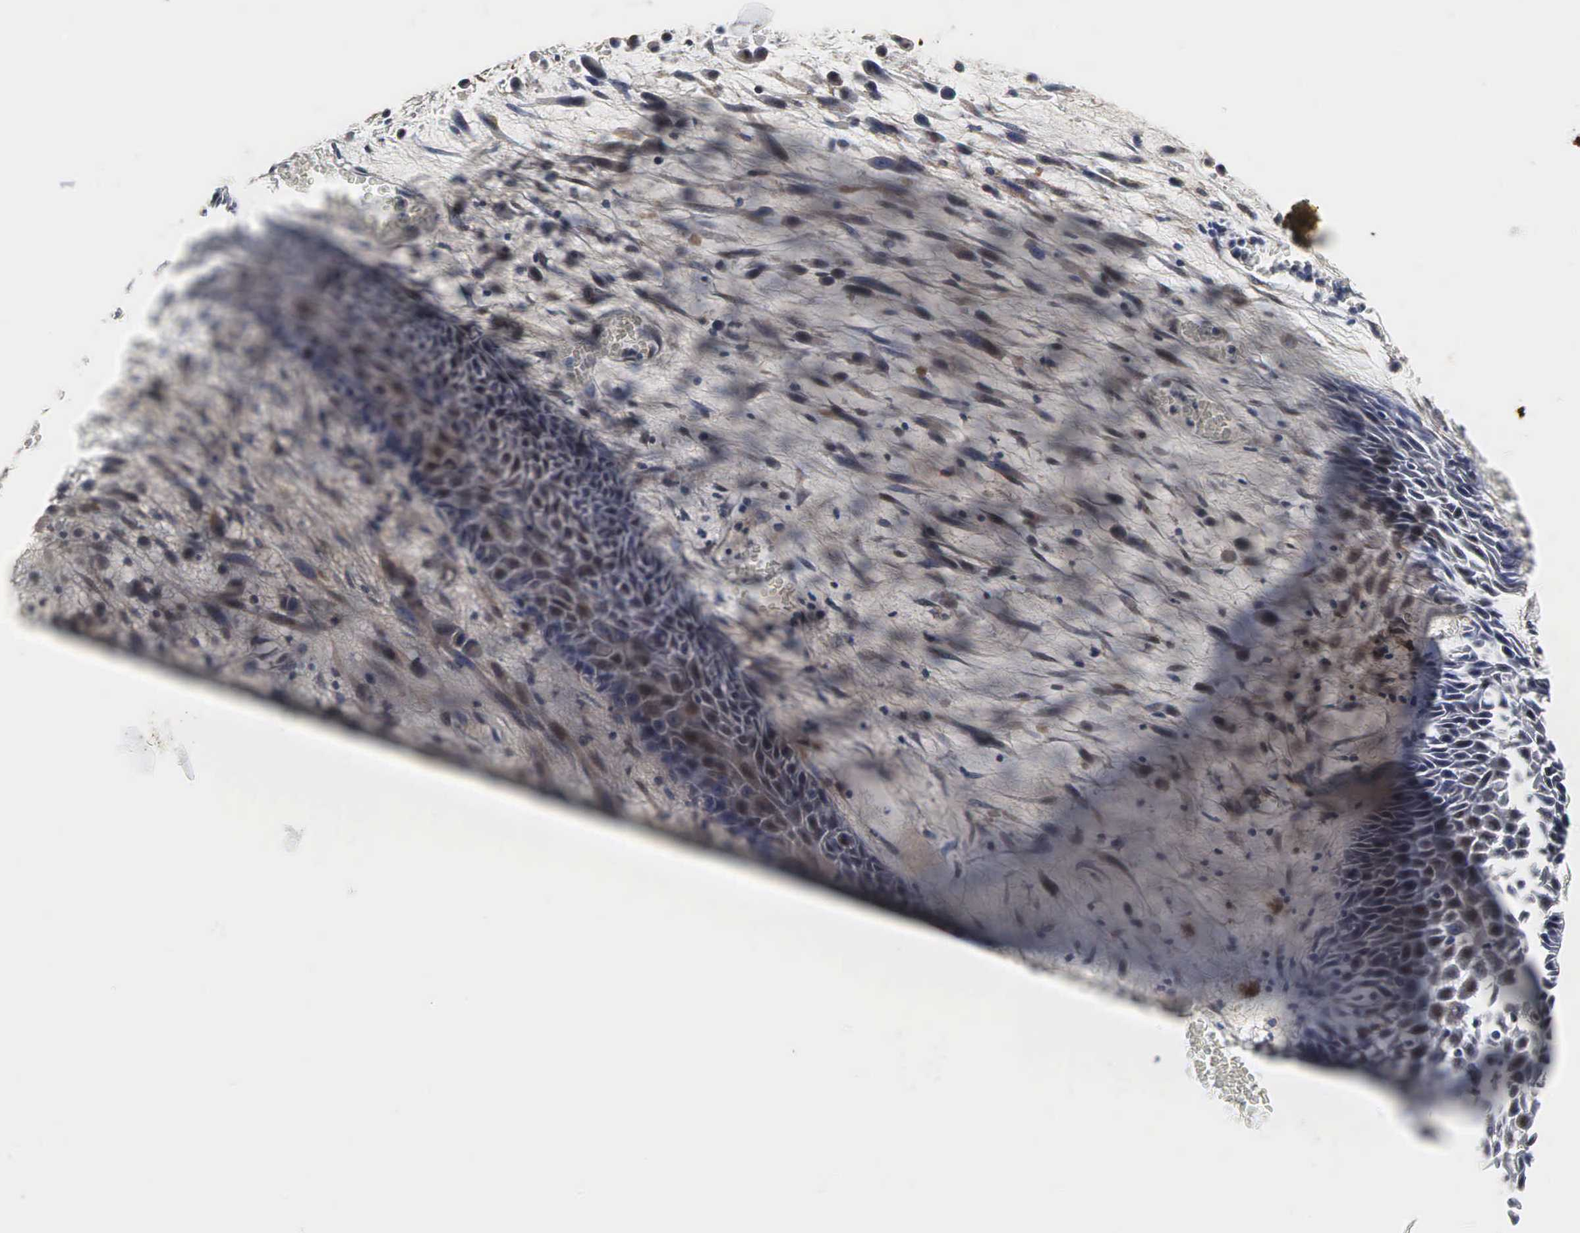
{"staining": {"intensity": "weak", "quantity": "<25%", "location": "cytoplasmic/membranous,nuclear"}, "tissue": "melanoma", "cell_type": "Tumor cells", "image_type": "cancer", "snomed": [{"axis": "morphology", "description": "Malignant melanoma, NOS"}, {"axis": "topography", "description": "Skin"}], "caption": "Tumor cells show no significant staining in malignant melanoma. The staining was performed using DAB (3,3'-diaminobenzidine) to visualize the protein expression in brown, while the nuclei were stained in blue with hematoxylin (Magnification: 20x).", "gene": "SPIN1", "patient": {"sex": "male", "age": 51}}